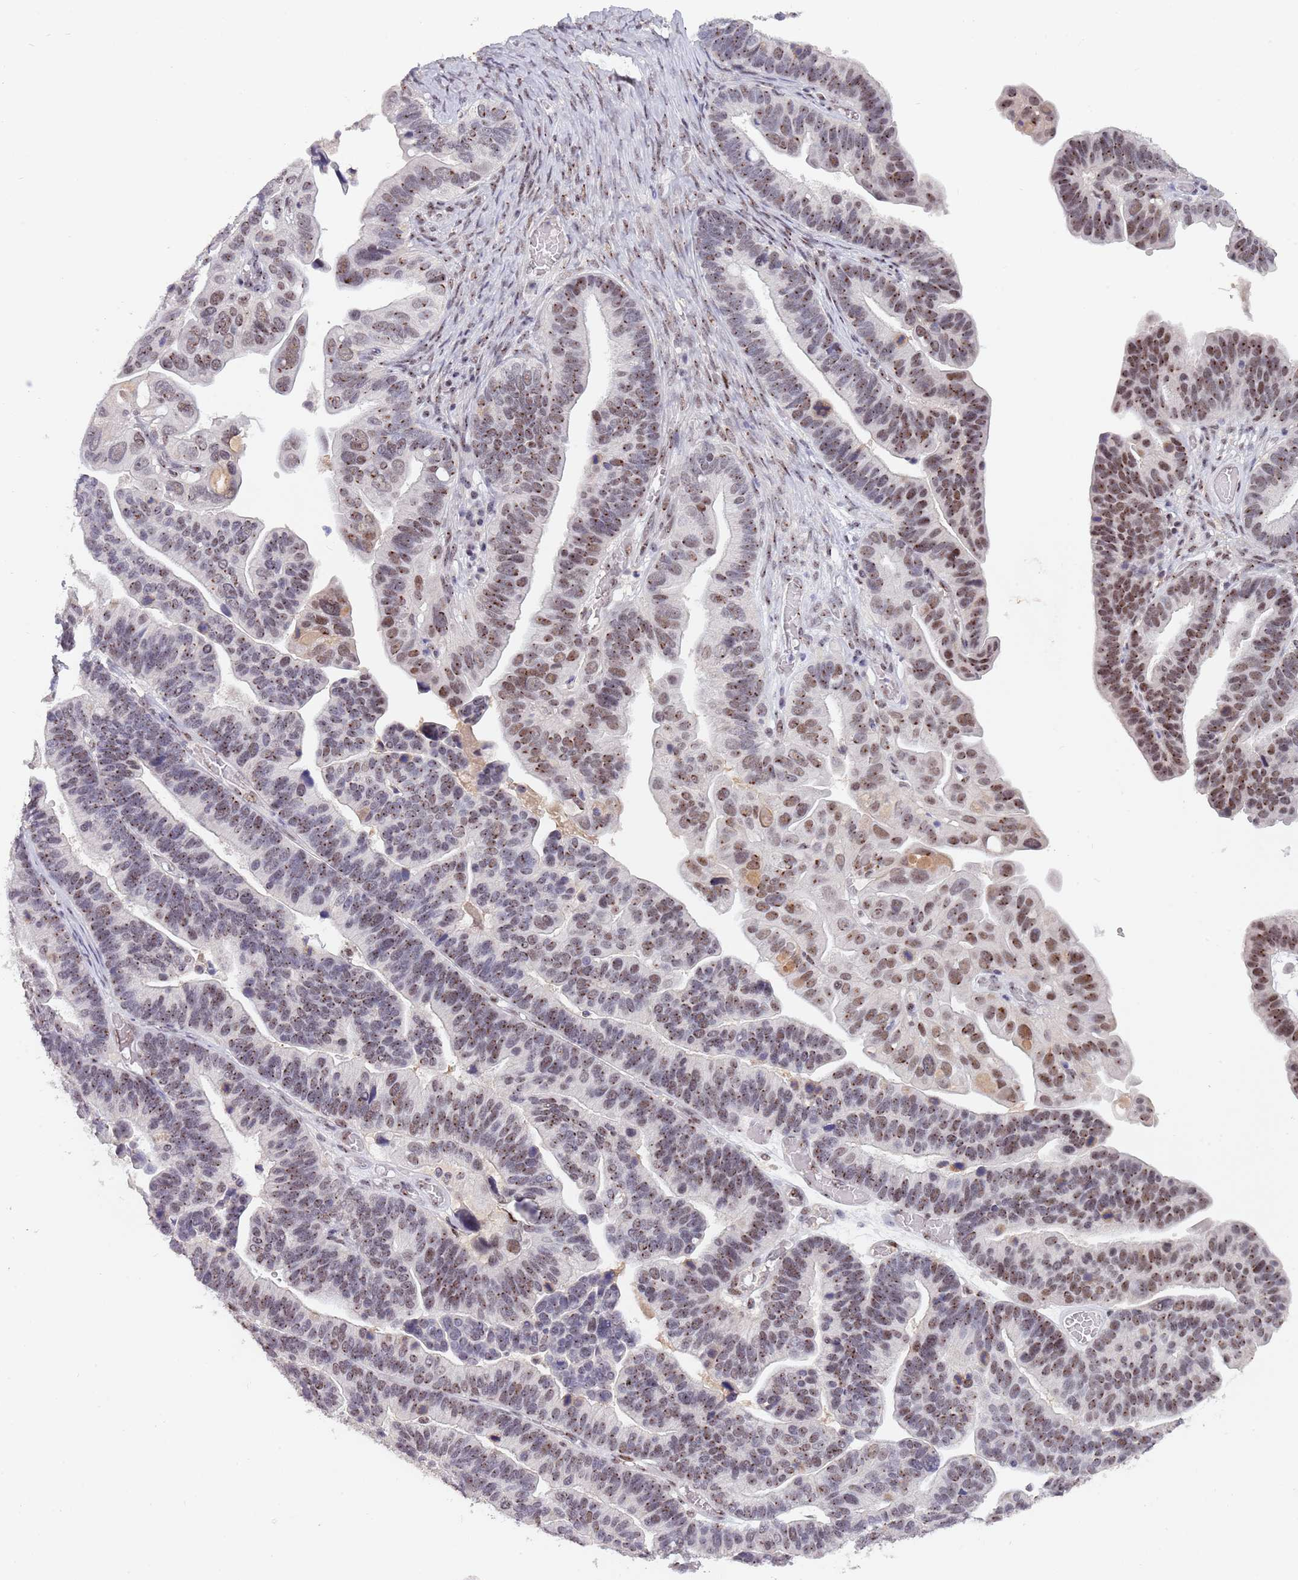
{"staining": {"intensity": "moderate", "quantity": ">75%", "location": "nuclear"}, "tissue": "ovarian cancer", "cell_type": "Tumor cells", "image_type": "cancer", "snomed": [{"axis": "morphology", "description": "Cystadenocarcinoma, serous, NOS"}, {"axis": "topography", "description": "Ovary"}], "caption": "The micrograph demonstrates immunohistochemical staining of ovarian serous cystadenocarcinoma. There is moderate nuclear expression is present in approximately >75% of tumor cells. Nuclei are stained in blue.", "gene": "CIZ1", "patient": {"sex": "female", "age": 56}}